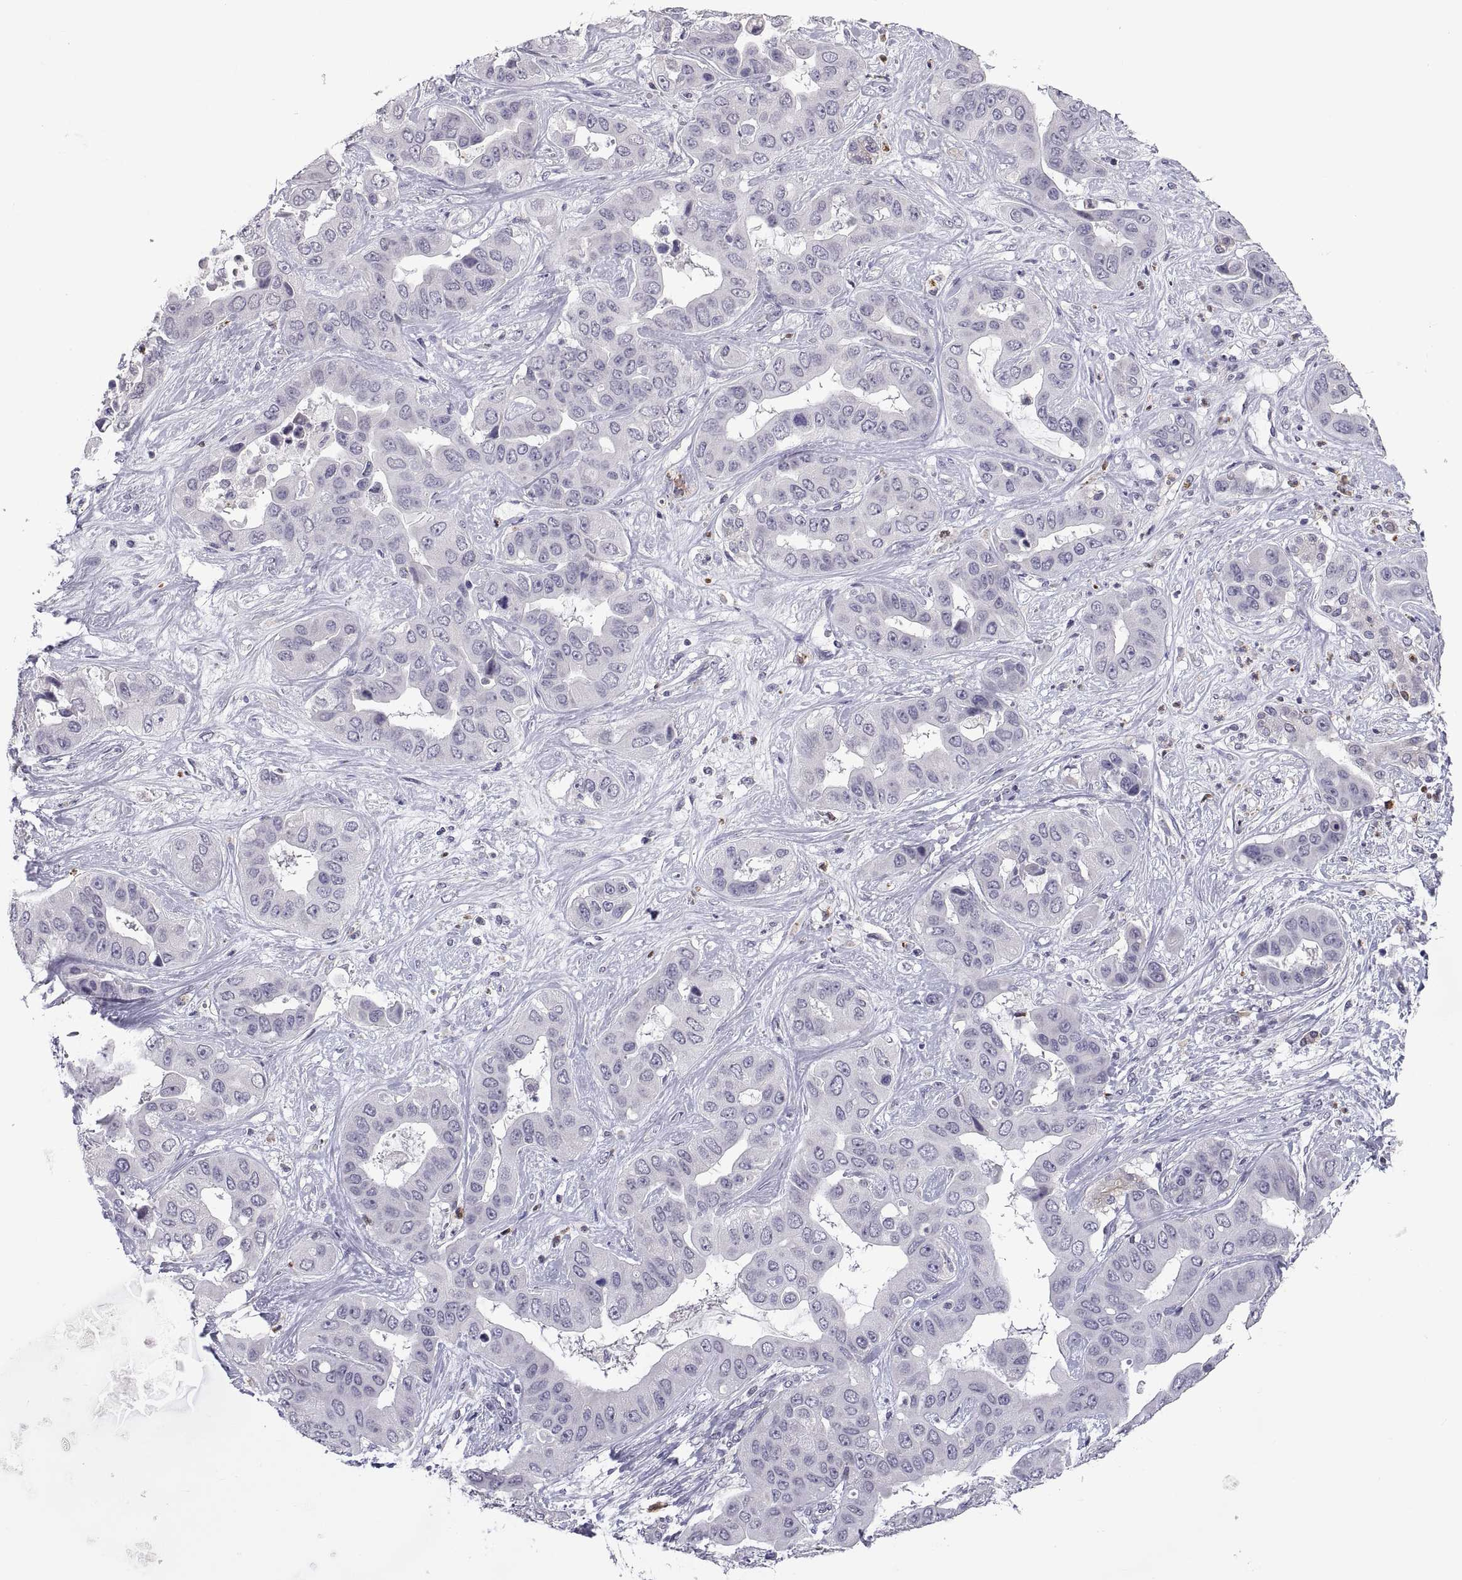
{"staining": {"intensity": "negative", "quantity": "none", "location": "none"}, "tissue": "liver cancer", "cell_type": "Tumor cells", "image_type": "cancer", "snomed": [{"axis": "morphology", "description": "Cholangiocarcinoma"}, {"axis": "topography", "description": "Liver"}], "caption": "An immunohistochemistry image of cholangiocarcinoma (liver) is shown. There is no staining in tumor cells of cholangiocarcinoma (liver).", "gene": "PKP1", "patient": {"sex": "female", "age": 52}}